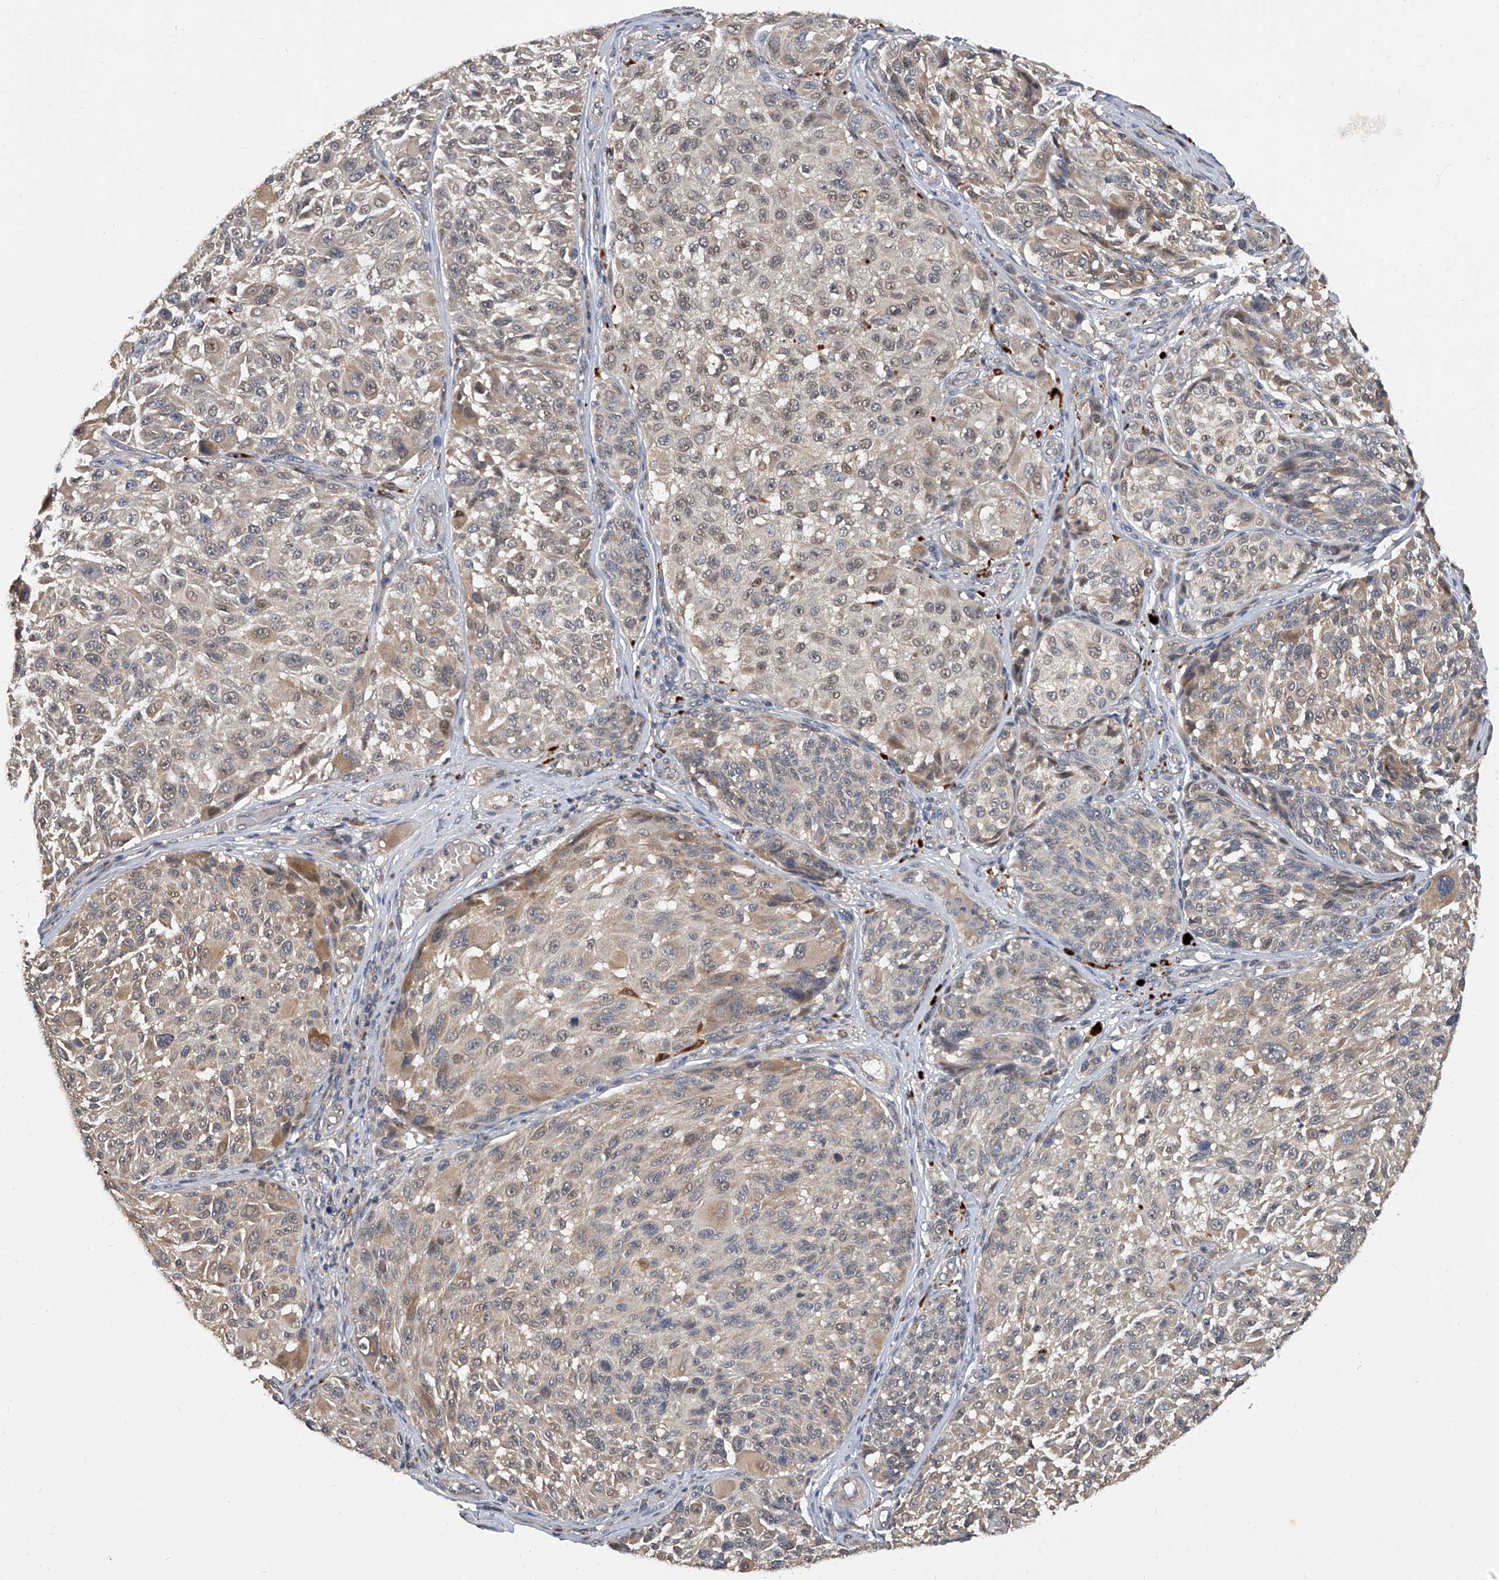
{"staining": {"intensity": "weak", "quantity": "25%-75%", "location": "cytoplasmic/membranous,nuclear"}, "tissue": "melanoma", "cell_type": "Tumor cells", "image_type": "cancer", "snomed": [{"axis": "morphology", "description": "Malignant melanoma, NOS"}, {"axis": "topography", "description": "Skin"}], "caption": "Protein expression analysis of melanoma reveals weak cytoplasmic/membranous and nuclear staining in about 25%-75% of tumor cells.", "gene": "JAG2", "patient": {"sex": "male", "age": 83}}